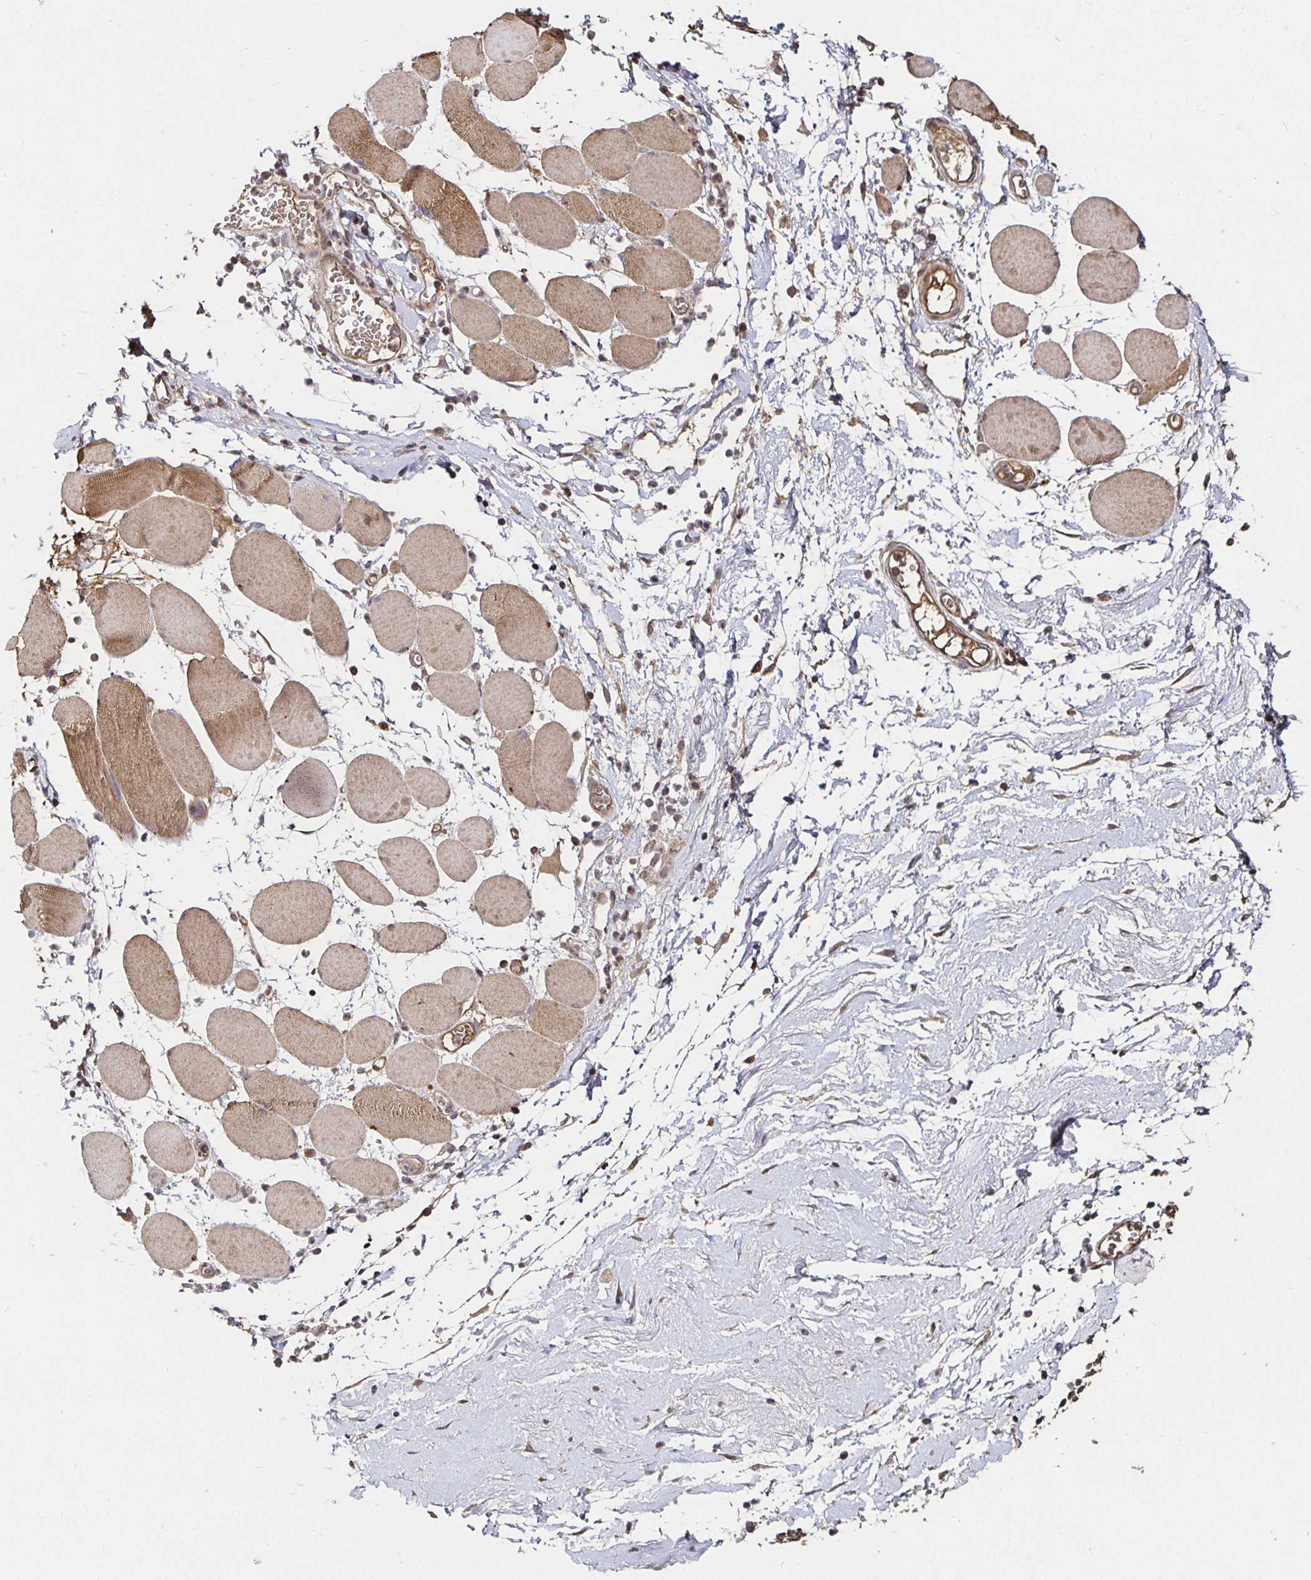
{"staining": {"intensity": "moderate", "quantity": ">75%", "location": "cytoplasmic/membranous"}, "tissue": "skeletal muscle", "cell_type": "Myocytes", "image_type": "normal", "snomed": [{"axis": "morphology", "description": "Normal tissue, NOS"}, {"axis": "topography", "description": "Skeletal muscle"}], "caption": "This photomicrograph demonstrates immunohistochemistry staining of normal skeletal muscle, with medium moderate cytoplasmic/membranous staining in approximately >75% of myocytes.", "gene": "SMYD3", "patient": {"sex": "female", "age": 75}}